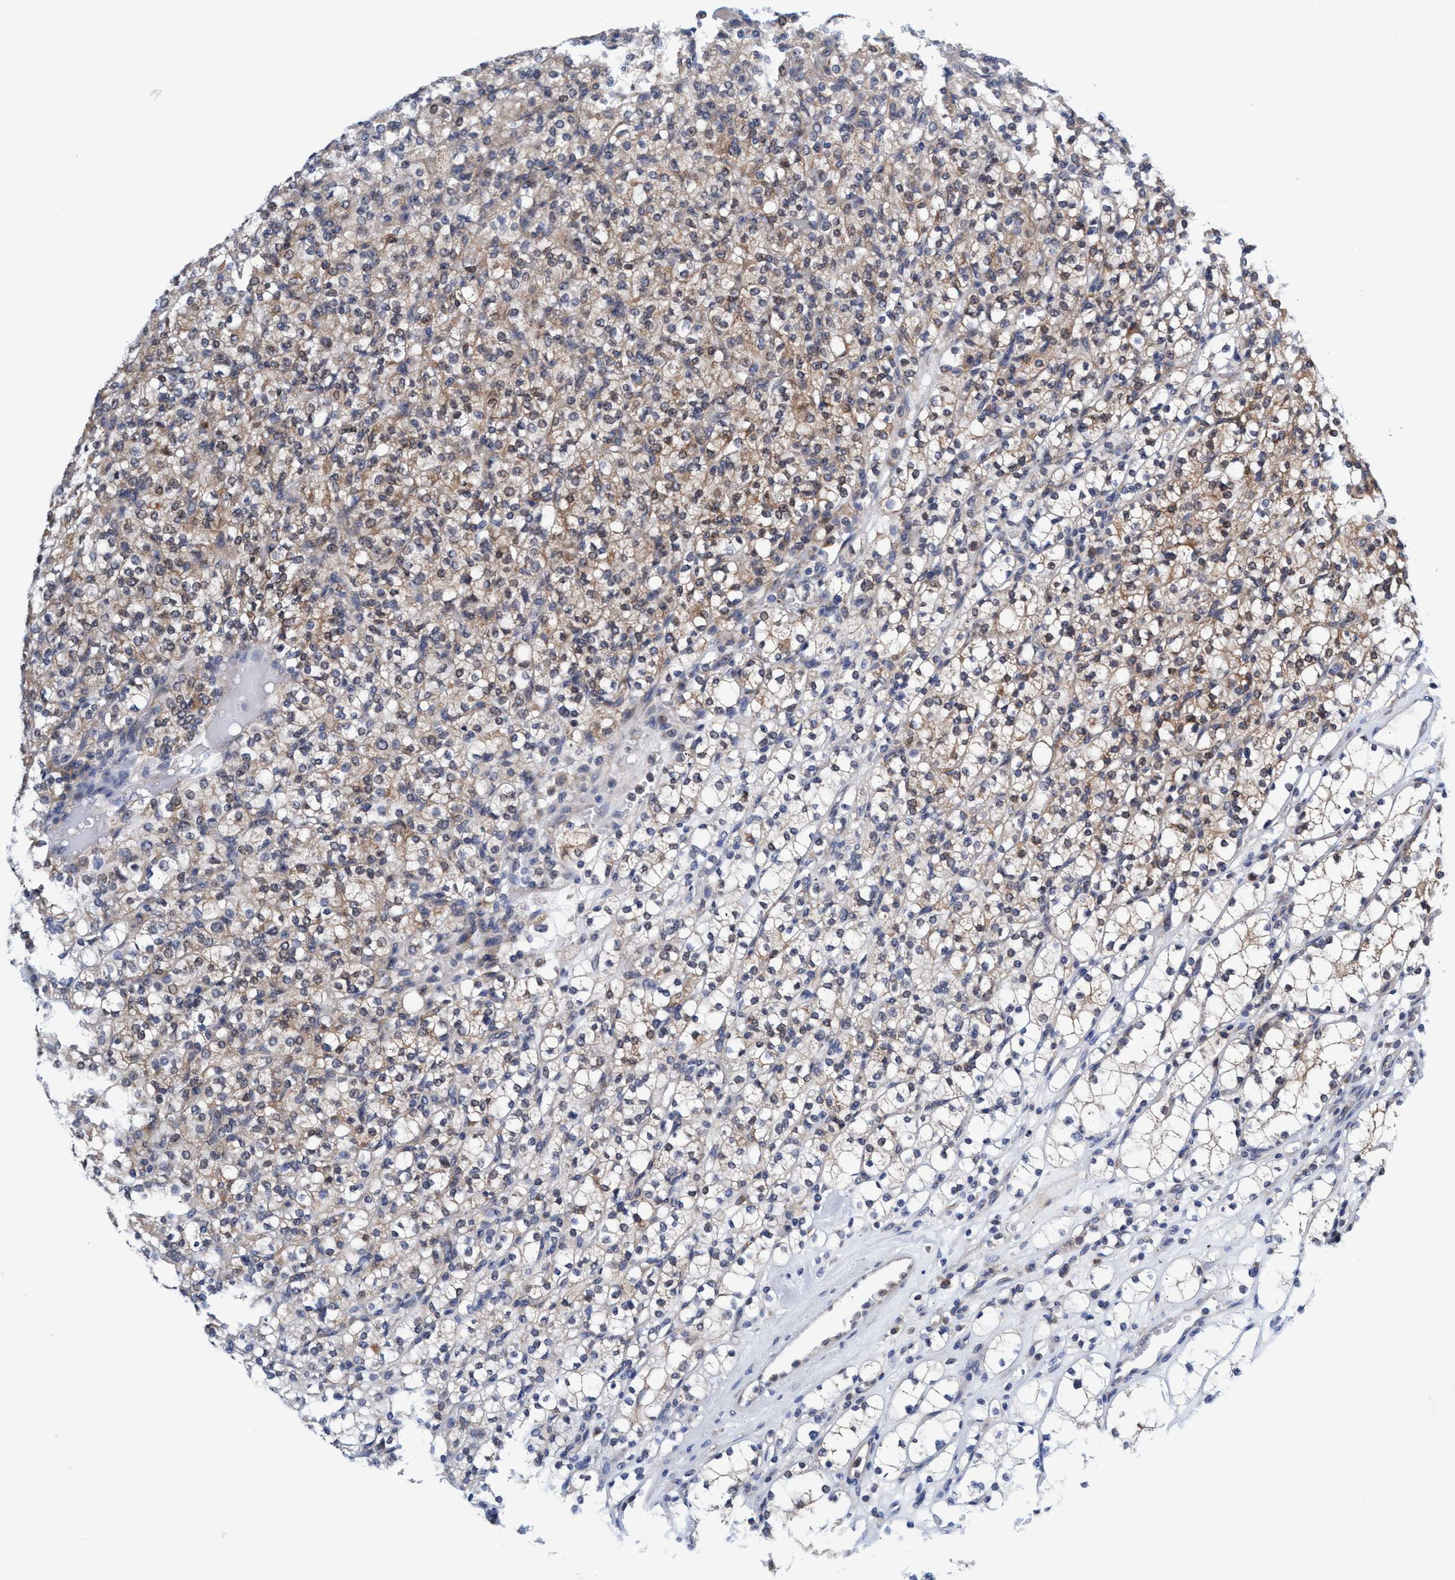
{"staining": {"intensity": "weak", "quantity": "25%-75%", "location": "cytoplasmic/membranous"}, "tissue": "renal cancer", "cell_type": "Tumor cells", "image_type": "cancer", "snomed": [{"axis": "morphology", "description": "Adenocarcinoma, NOS"}, {"axis": "topography", "description": "Kidney"}], "caption": "IHC photomicrograph of renal cancer (adenocarcinoma) stained for a protein (brown), which demonstrates low levels of weak cytoplasmic/membranous expression in about 25%-75% of tumor cells.", "gene": "AGAP2", "patient": {"sex": "male", "age": 77}}